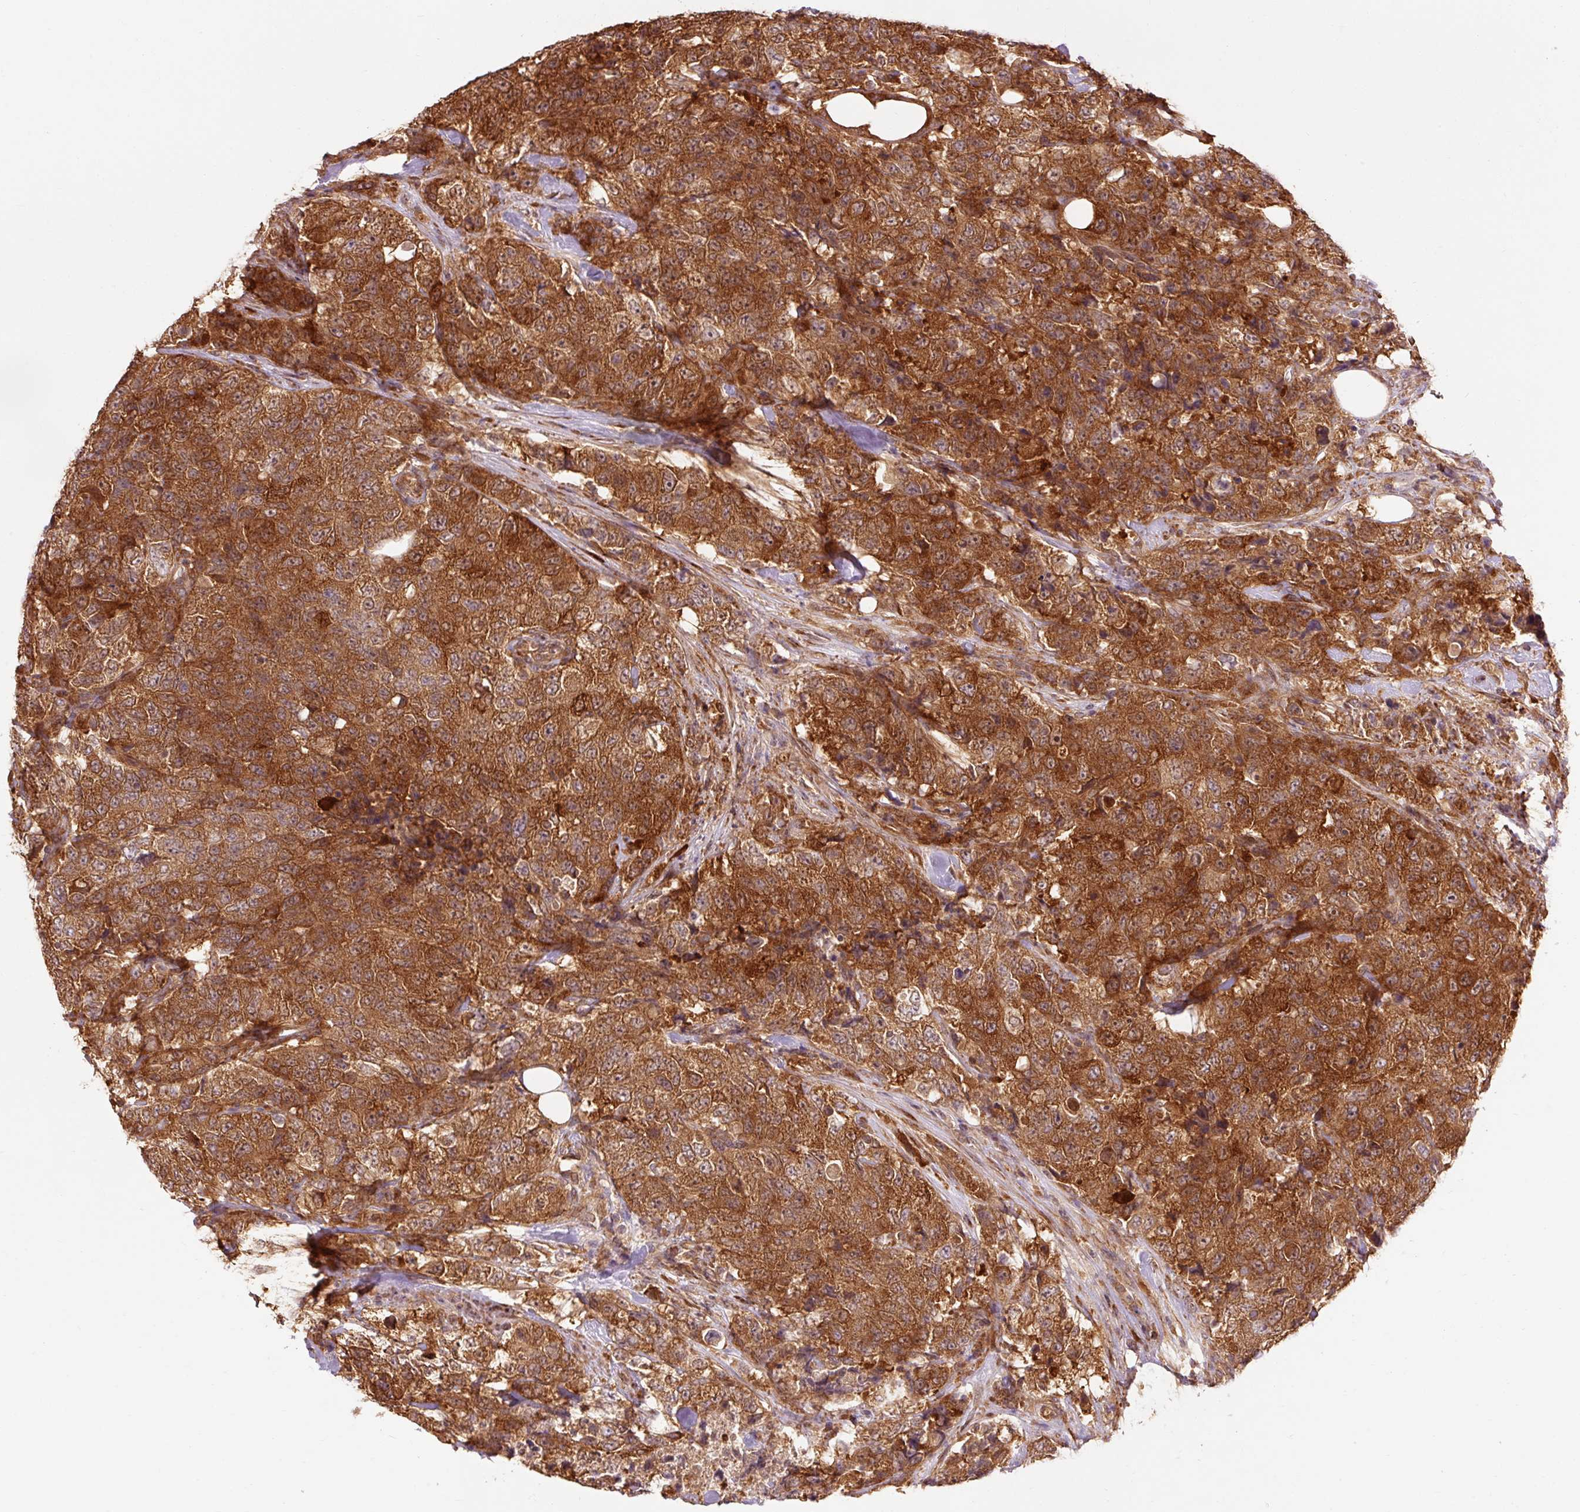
{"staining": {"intensity": "strong", "quantity": ">75%", "location": "cytoplasmic/membranous"}, "tissue": "urothelial cancer", "cell_type": "Tumor cells", "image_type": "cancer", "snomed": [{"axis": "morphology", "description": "Urothelial carcinoma, High grade"}, {"axis": "topography", "description": "Urinary bladder"}], "caption": "Strong cytoplasmic/membranous positivity for a protein is seen in approximately >75% of tumor cells of urothelial cancer using immunohistochemistry (IHC).", "gene": "PDAP1", "patient": {"sex": "female", "age": 78}}